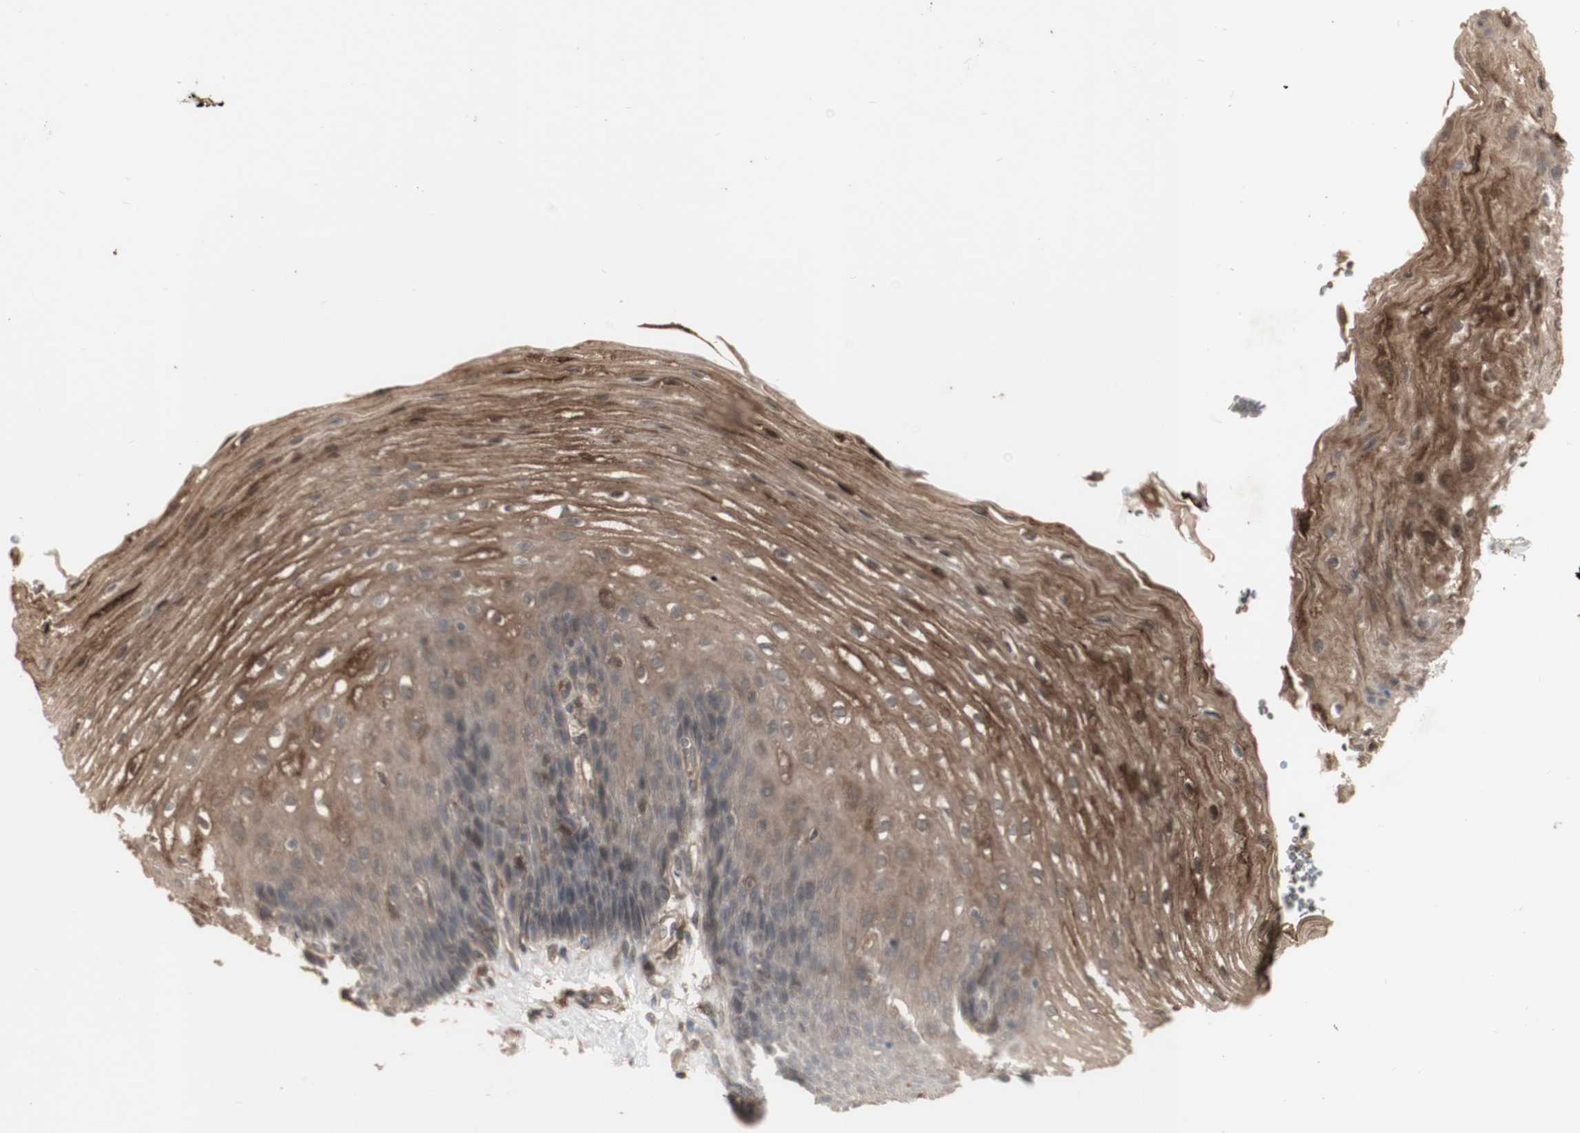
{"staining": {"intensity": "strong", "quantity": "25%-75%", "location": "cytoplasmic/membranous,nuclear"}, "tissue": "esophagus", "cell_type": "Squamous epithelial cells", "image_type": "normal", "snomed": [{"axis": "morphology", "description": "Normal tissue, NOS"}, {"axis": "topography", "description": "Esophagus"}], "caption": "Esophagus stained with DAB IHC demonstrates high levels of strong cytoplasmic/membranous,nuclear positivity in approximately 25%-75% of squamous epithelial cells.", "gene": "ALOX12", "patient": {"sex": "male", "age": 48}}